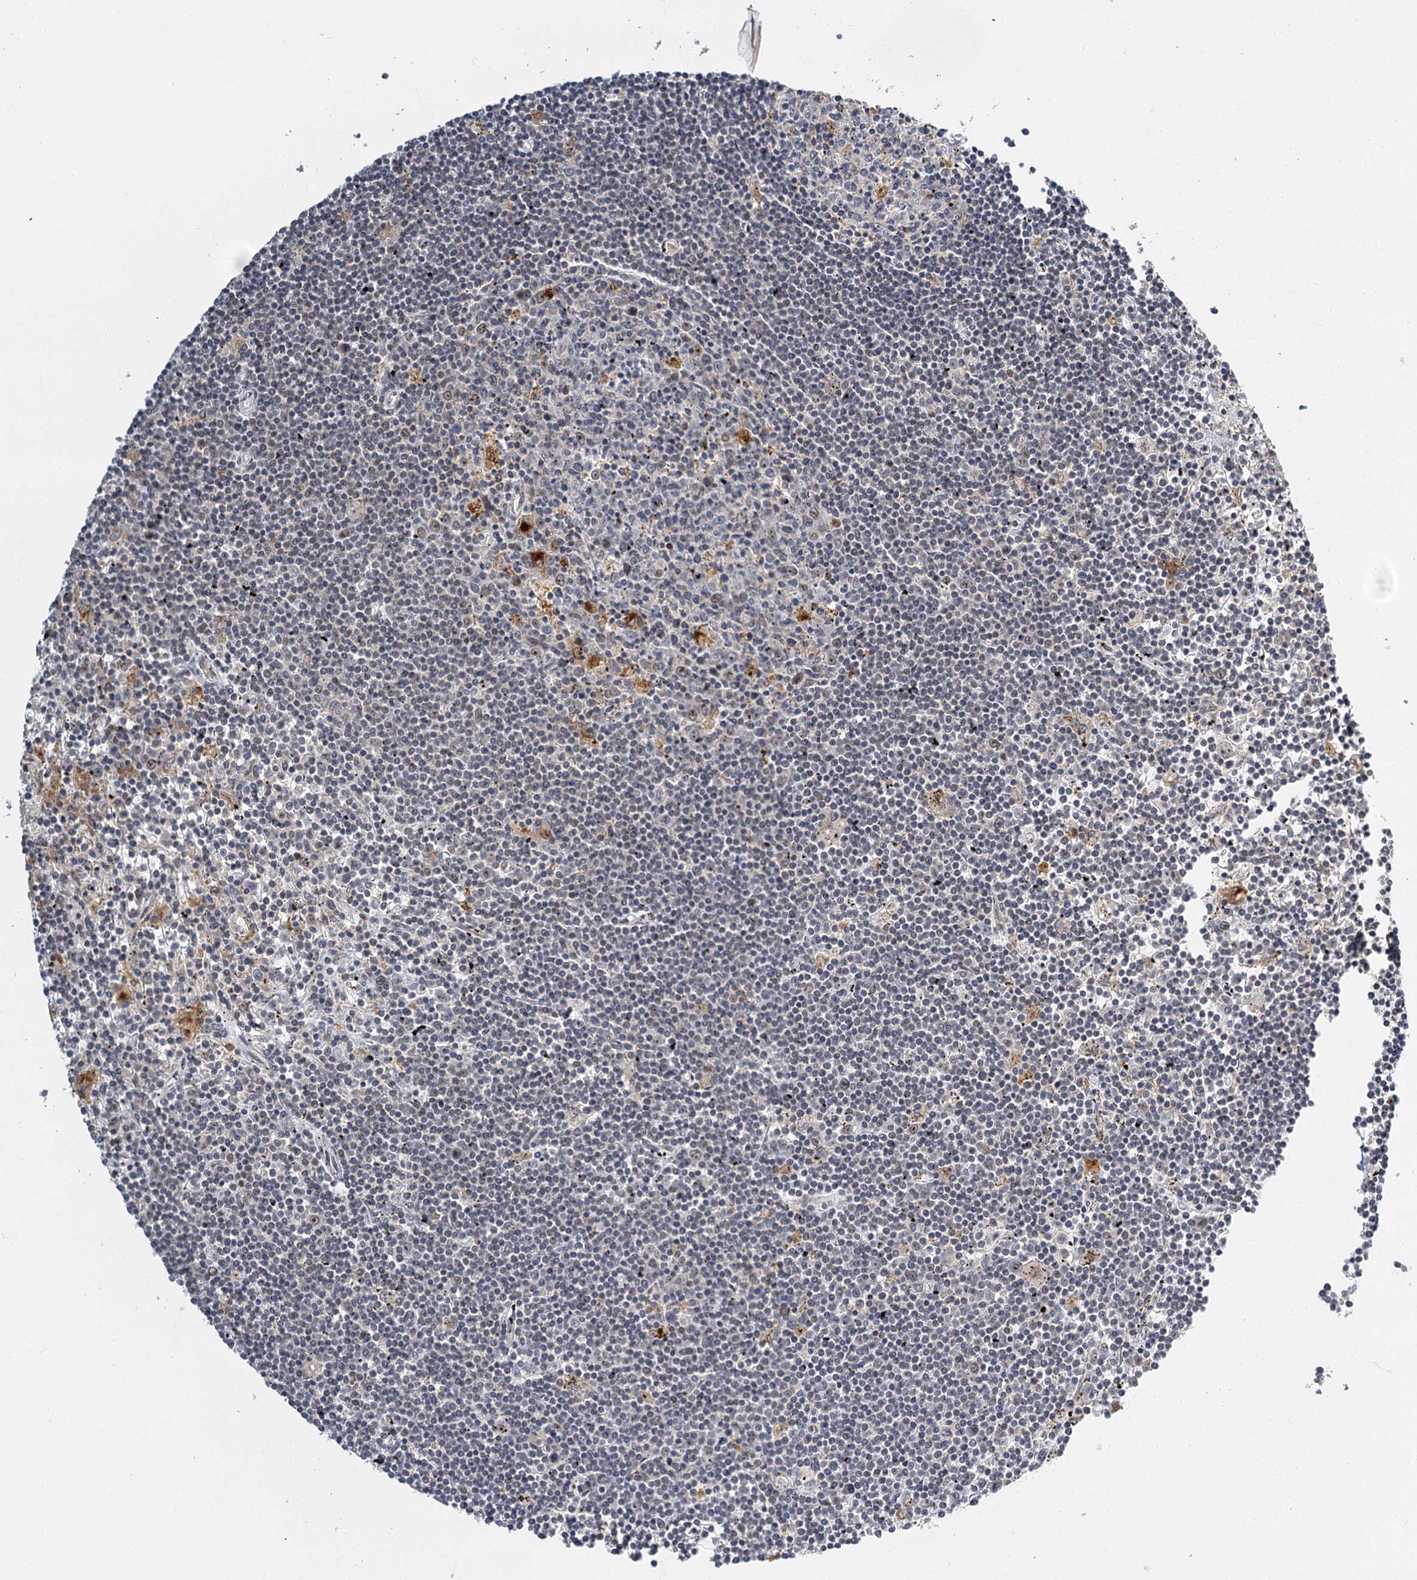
{"staining": {"intensity": "negative", "quantity": "none", "location": "none"}, "tissue": "lymphoma", "cell_type": "Tumor cells", "image_type": "cancer", "snomed": [{"axis": "morphology", "description": "Malignant lymphoma, non-Hodgkin's type, Low grade"}, {"axis": "topography", "description": "Spleen"}], "caption": "DAB immunohistochemical staining of malignant lymphoma, non-Hodgkin's type (low-grade) exhibits no significant staining in tumor cells.", "gene": "TREX1", "patient": {"sex": "male", "age": 76}}